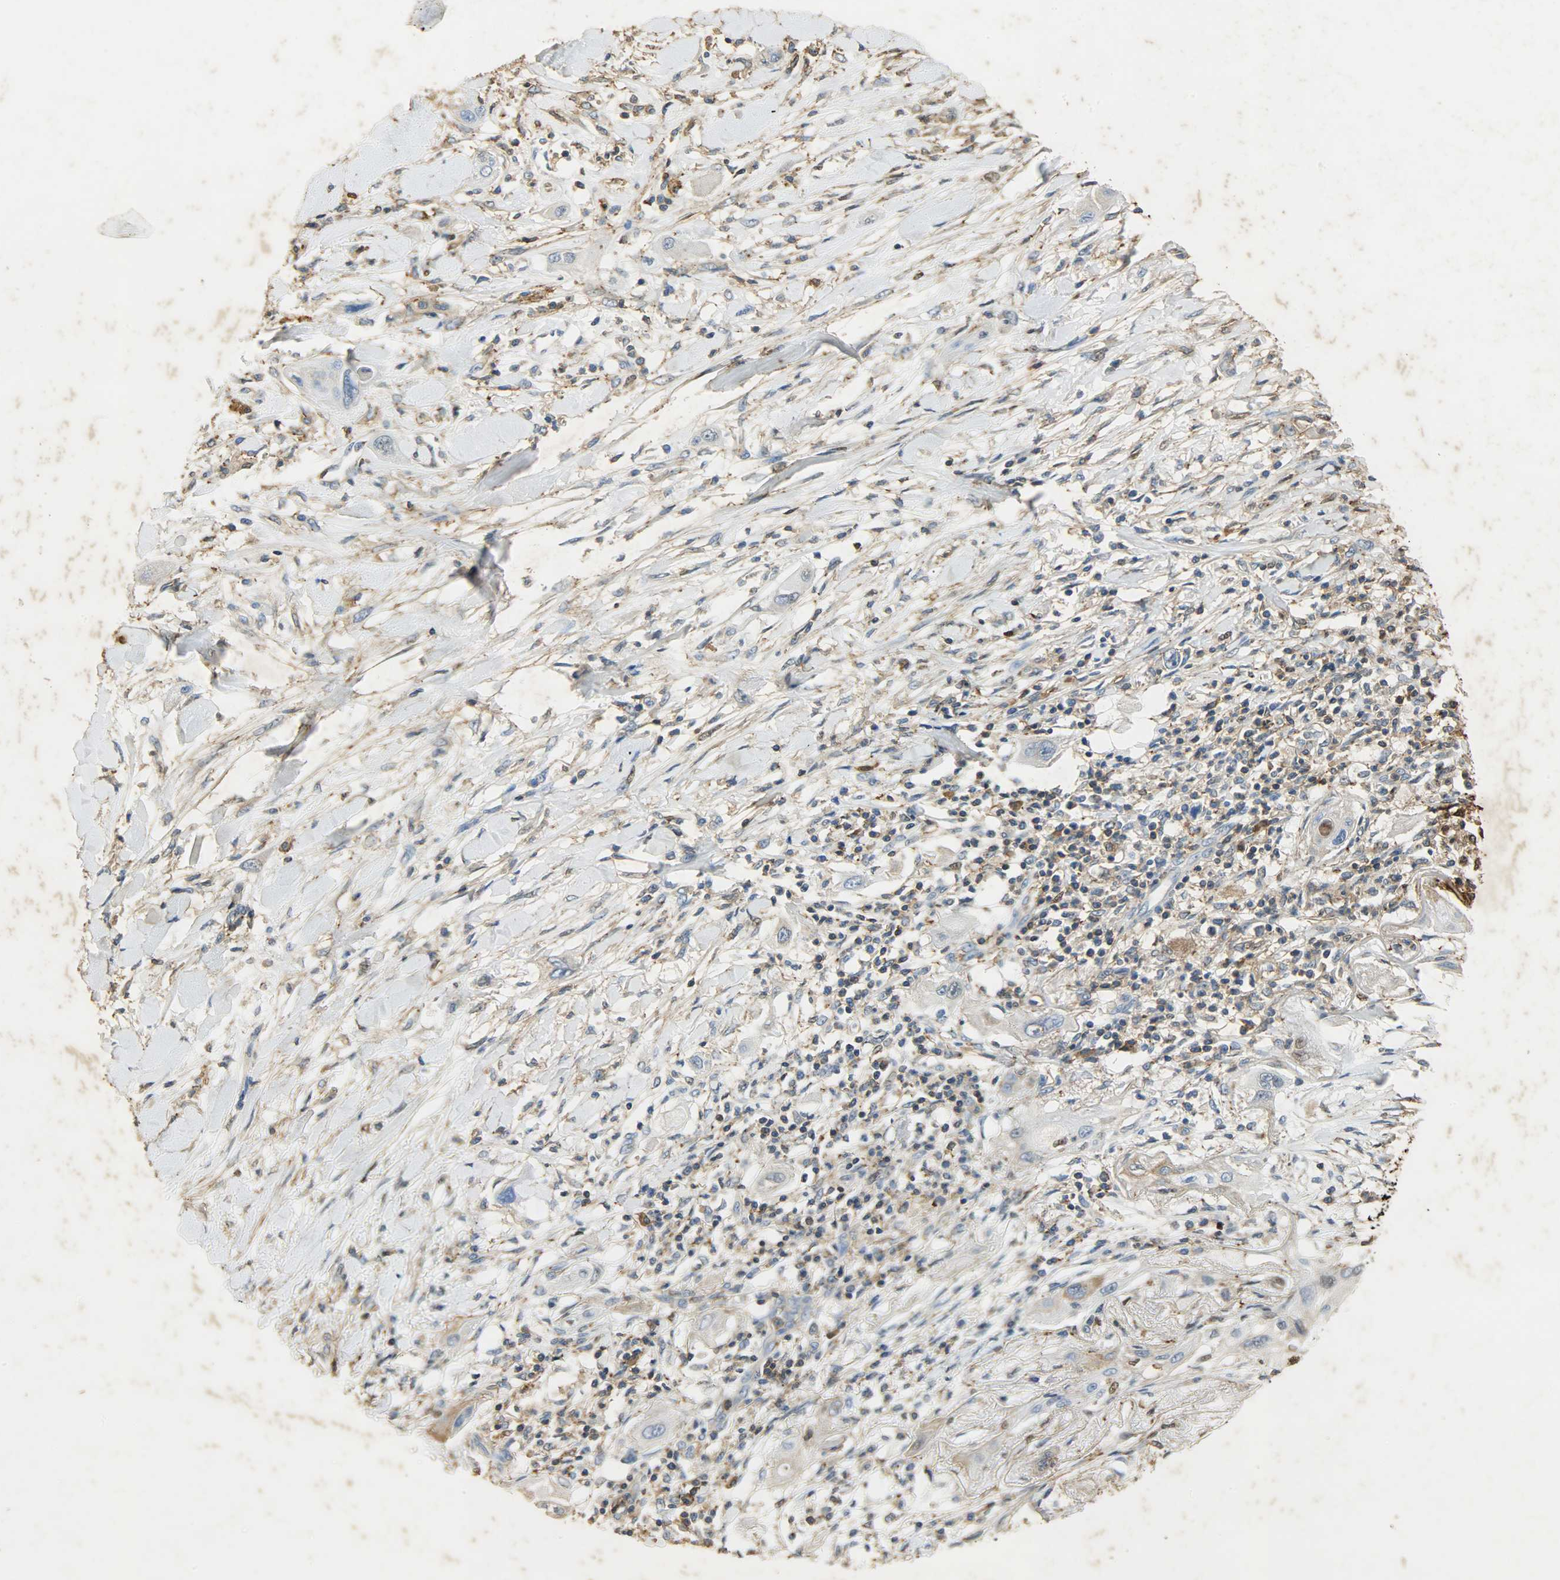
{"staining": {"intensity": "weak", "quantity": "<25%", "location": "cytoplasmic/membranous"}, "tissue": "lung cancer", "cell_type": "Tumor cells", "image_type": "cancer", "snomed": [{"axis": "morphology", "description": "Squamous cell carcinoma, NOS"}, {"axis": "topography", "description": "Lung"}], "caption": "This is an immunohistochemistry histopathology image of human lung squamous cell carcinoma. There is no expression in tumor cells.", "gene": "ANXA6", "patient": {"sex": "female", "age": 47}}